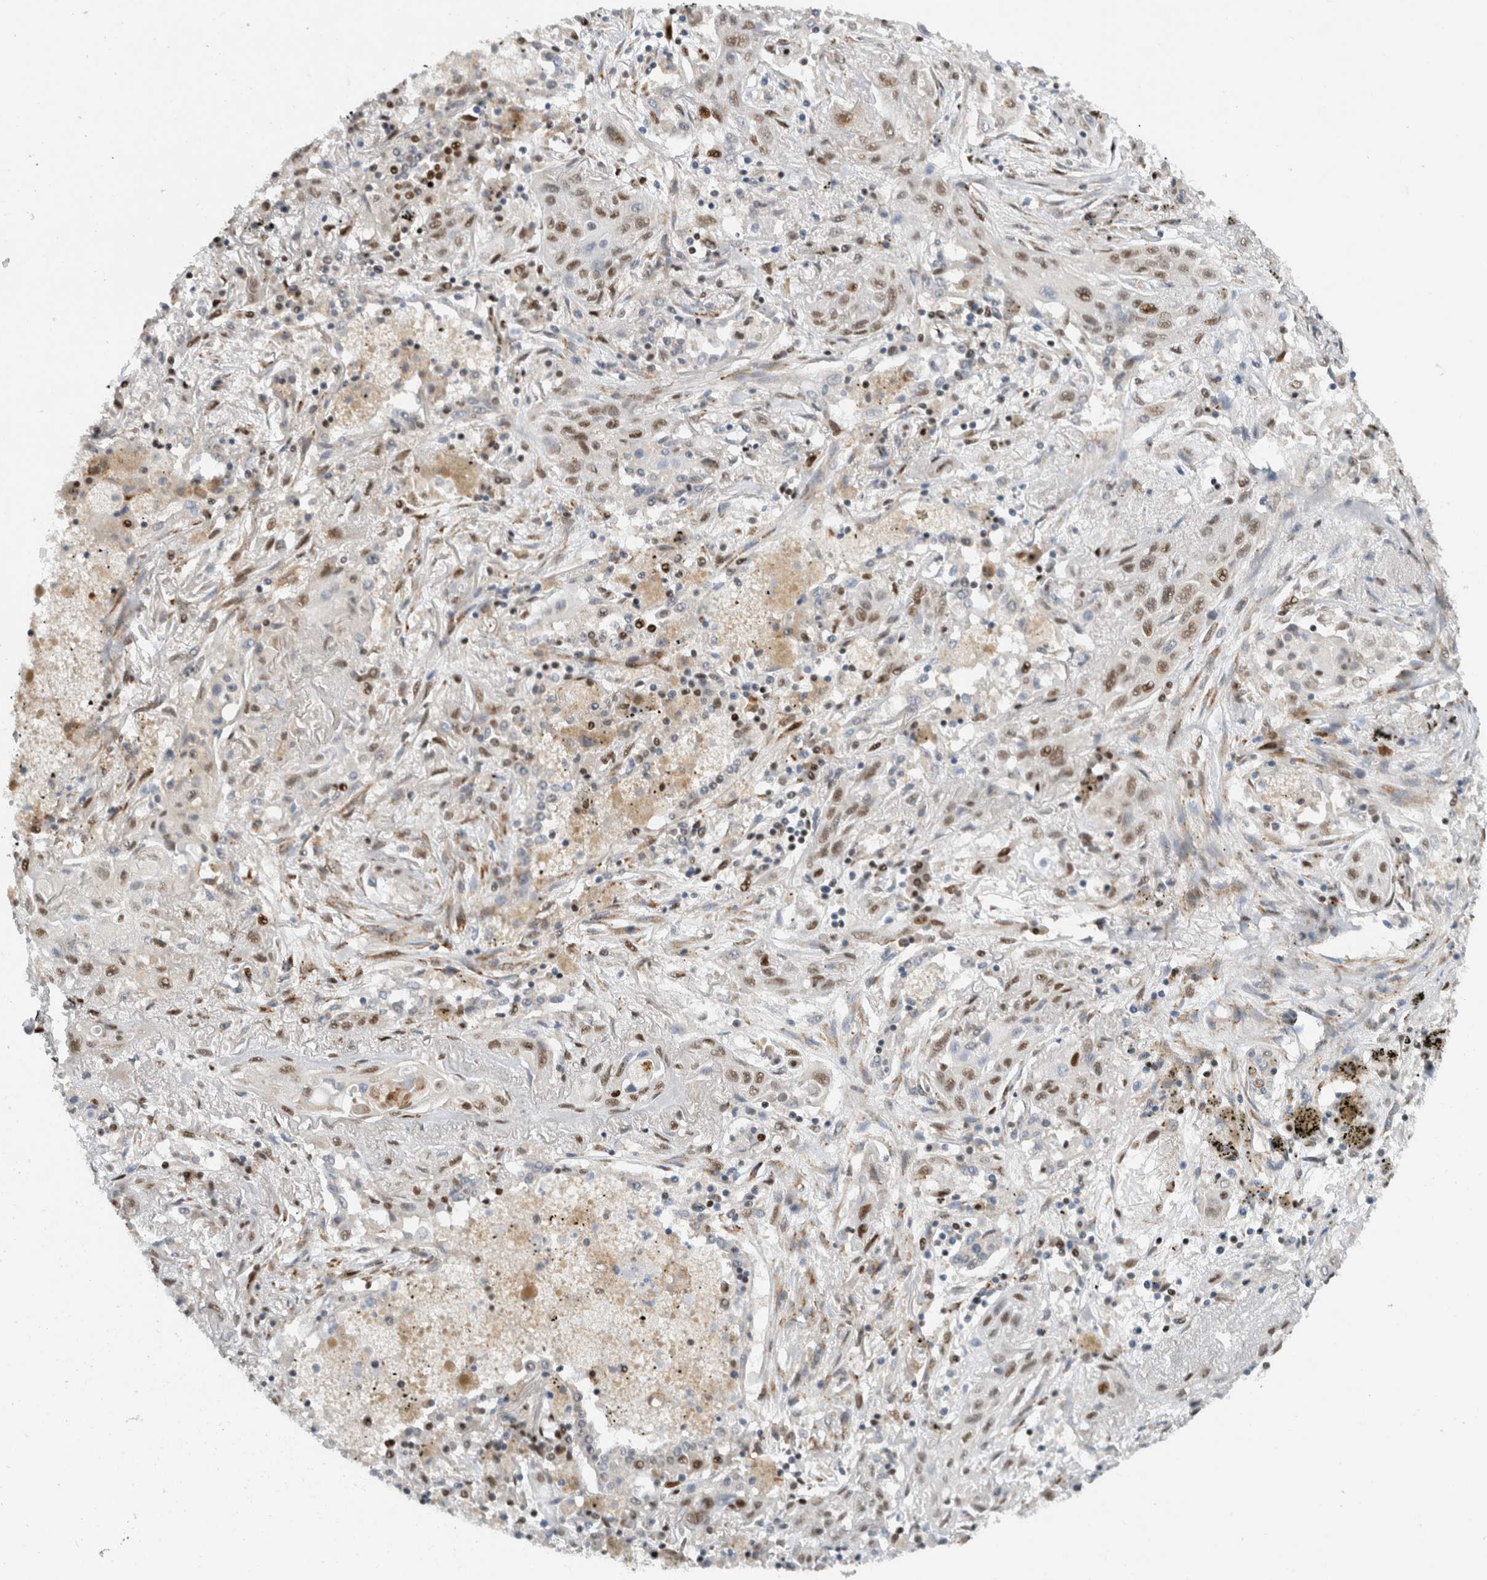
{"staining": {"intensity": "moderate", "quantity": ">75%", "location": "nuclear"}, "tissue": "lung cancer", "cell_type": "Tumor cells", "image_type": "cancer", "snomed": [{"axis": "morphology", "description": "Squamous cell carcinoma, NOS"}, {"axis": "topography", "description": "Lung"}], "caption": "IHC (DAB (3,3'-diaminobenzidine)) staining of lung cancer (squamous cell carcinoma) demonstrates moderate nuclear protein positivity in approximately >75% of tumor cells. (DAB IHC with brightfield microscopy, high magnification).", "gene": "HNRNPR", "patient": {"sex": "female", "age": 47}}